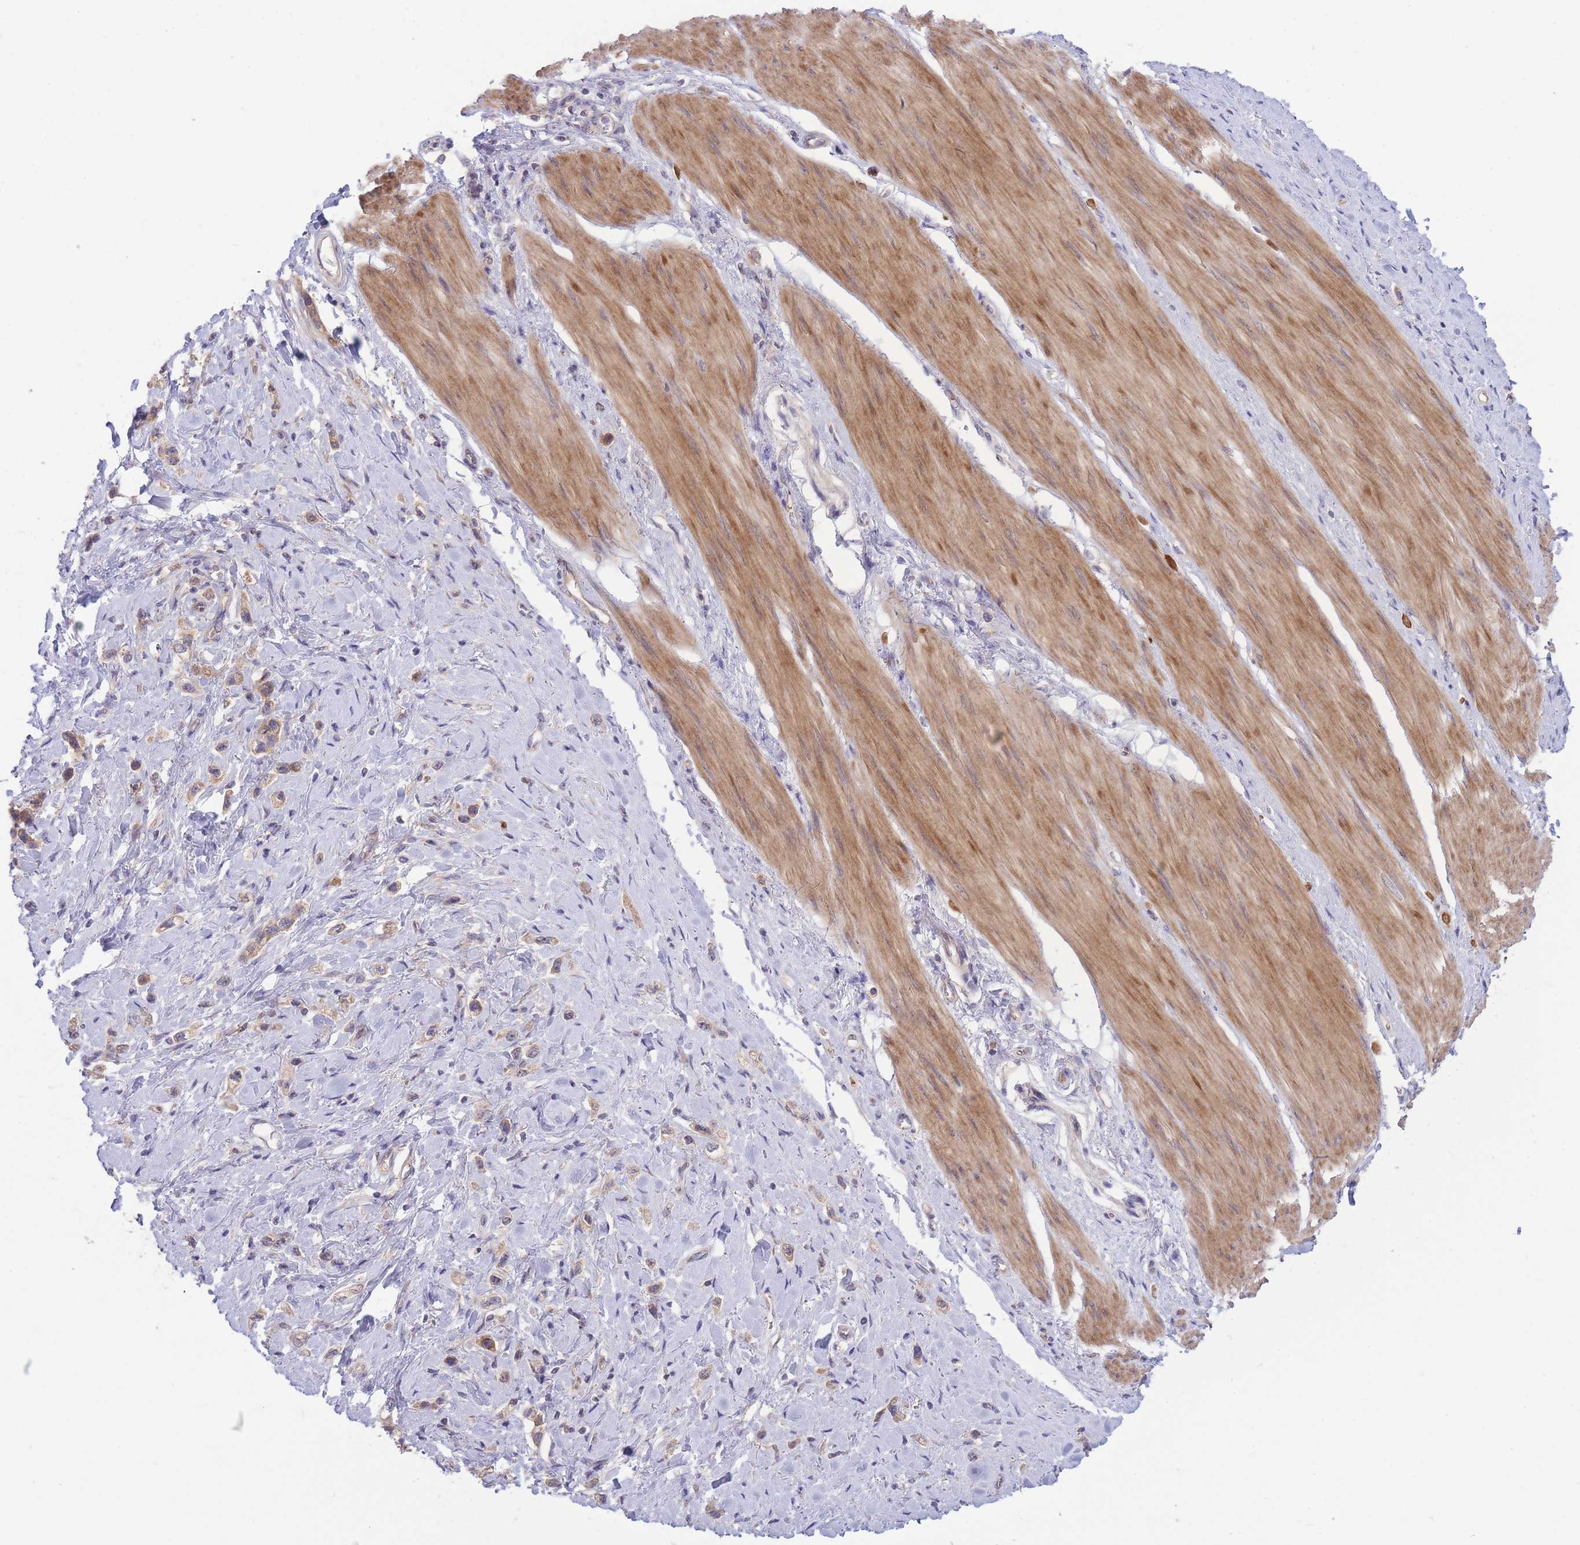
{"staining": {"intensity": "weak", "quantity": ">75%", "location": "cytoplasmic/membranous"}, "tissue": "stomach cancer", "cell_type": "Tumor cells", "image_type": "cancer", "snomed": [{"axis": "morphology", "description": "Adenocarcinoma, NOS"}, {"axis": "topography", "description": "Stomach"}], "caption": "This is an image of immunohistochemistry staining of stomach adenocarcinoma, which shows weak positivity in the cytoplasmic/membranous of tumor cells.", "gene": "PFDN6", "patient": {"sex": "female", "age": 65}}